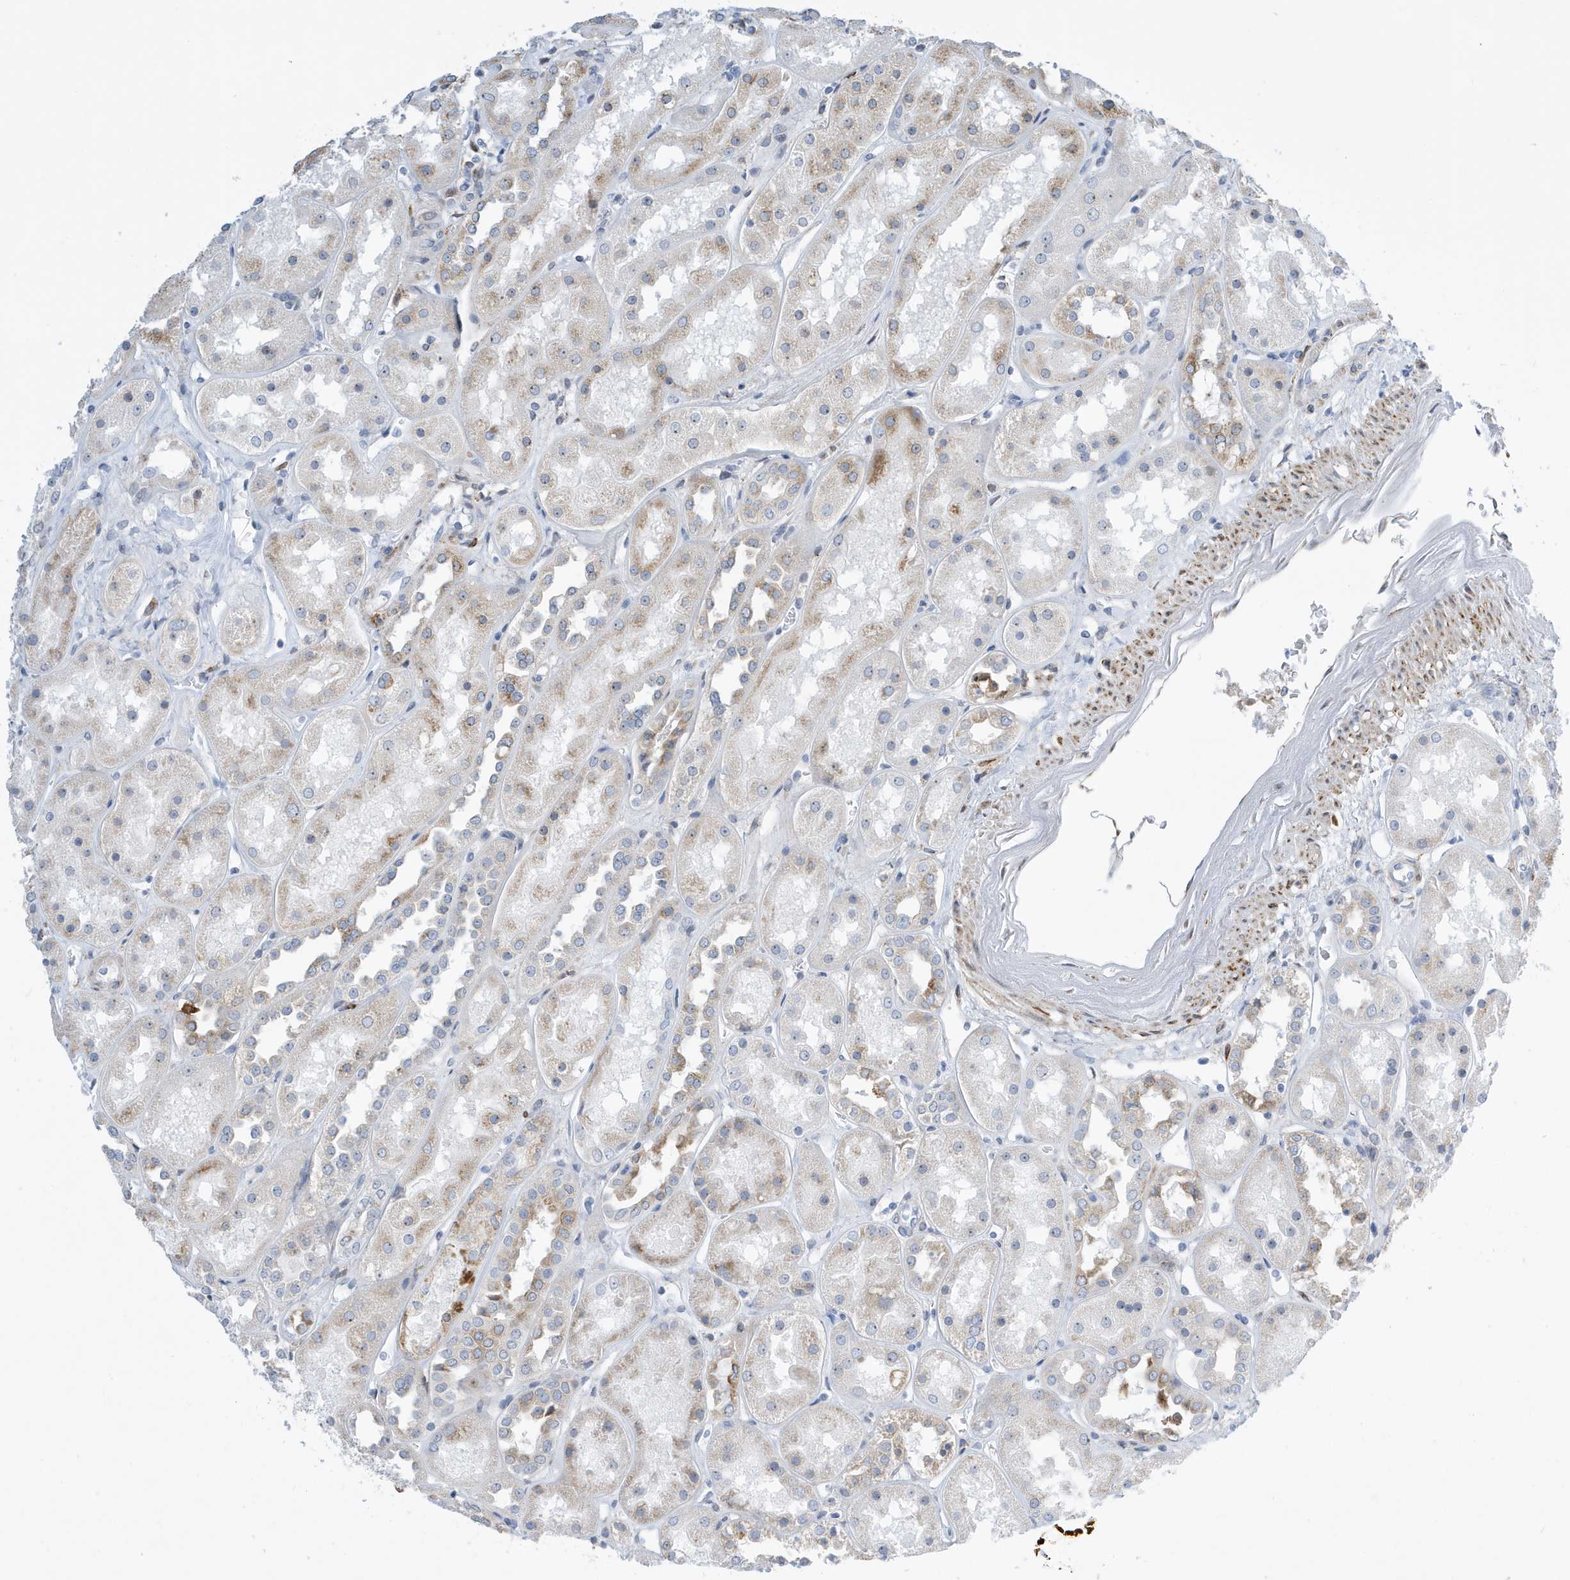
{"staining": {"intensity": "weak", "quantity": "<25%", "location": "cytoplasmic/membranous"}, "tissue": "kidney", "cell_type": "Cells in glomeruli", "image_type": "normal", "snomed": [{"axis": "morphology", "description": "Normal tissue, NOS"}, {"axis": "topography", "description": "Kidney"}], "caption": "An IHC histopathology image of benign kidney is shown. There is no staining in cells in glomeruli of kidney.", "gene": "SEMA3F", "patient": {"sex": "male", "age": 70}}